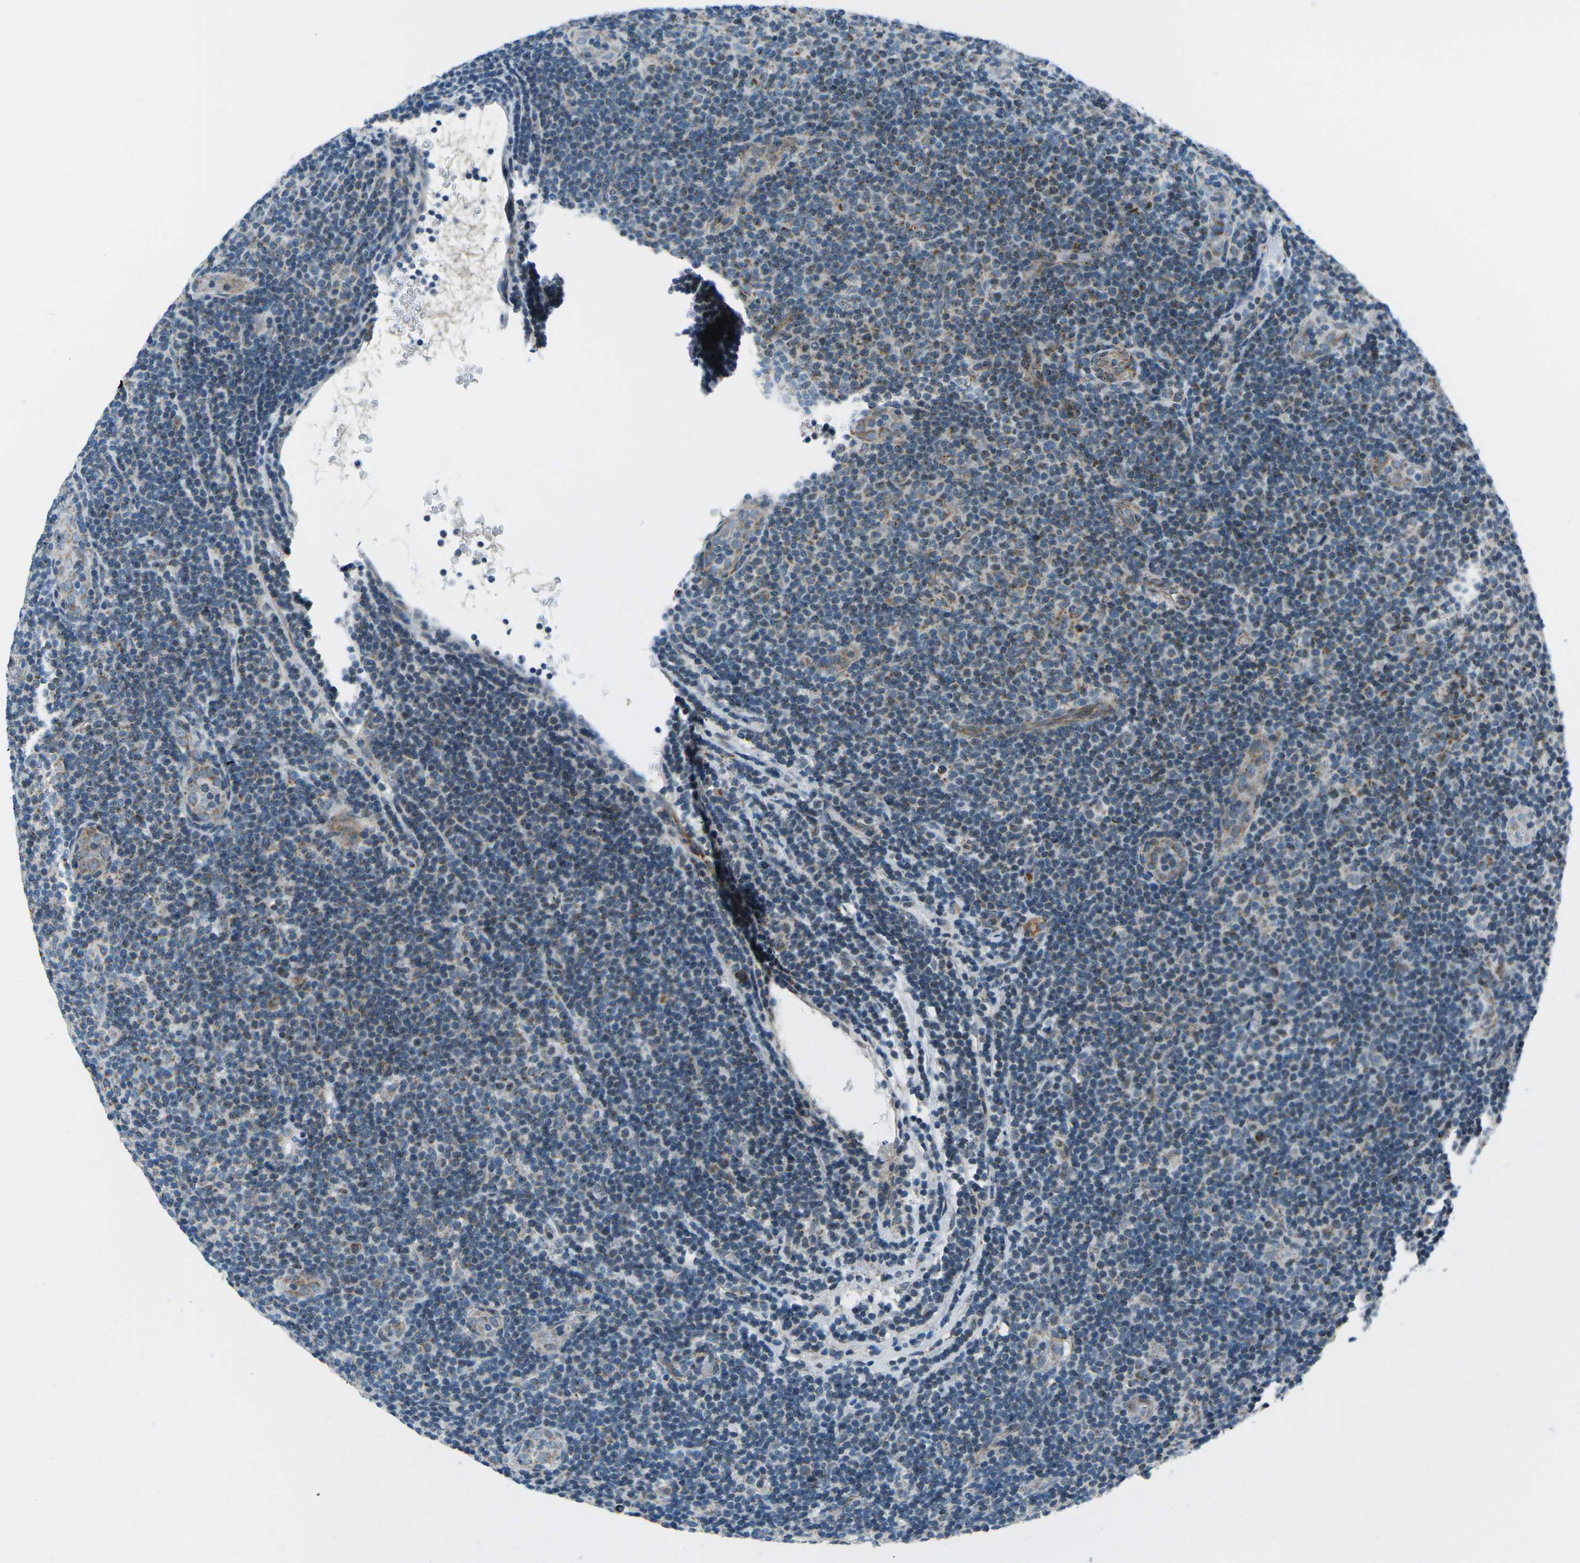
{"staining": {"intensity": "weak", "quantity": "25%-75%", "location": "cytoplasmic/membranous"}, "tissue": "lymphoma", "cell_type": "Tumor cells", "image_type": "cancer", "snomed": [{"axis": "morphology", "description": "Malignant lymphoma, non-Hodgkin's type, Low grade"}, {"axis": "topography", "description": "Lymph node"}], "caption": "IHC staining of lymphoma, which shows low levels of weak cytoplasmic/membranous positivity in approximately 25%-75% of tumor cells indicating weak cytoplasmic/membranous protein positivity. The staining was performed using DAB (brown) for protein detection and nuclei were counterstained in hematoxylin (blue).", "gene": "RFESD", "patient": {"sex": "male", "age": 83}}